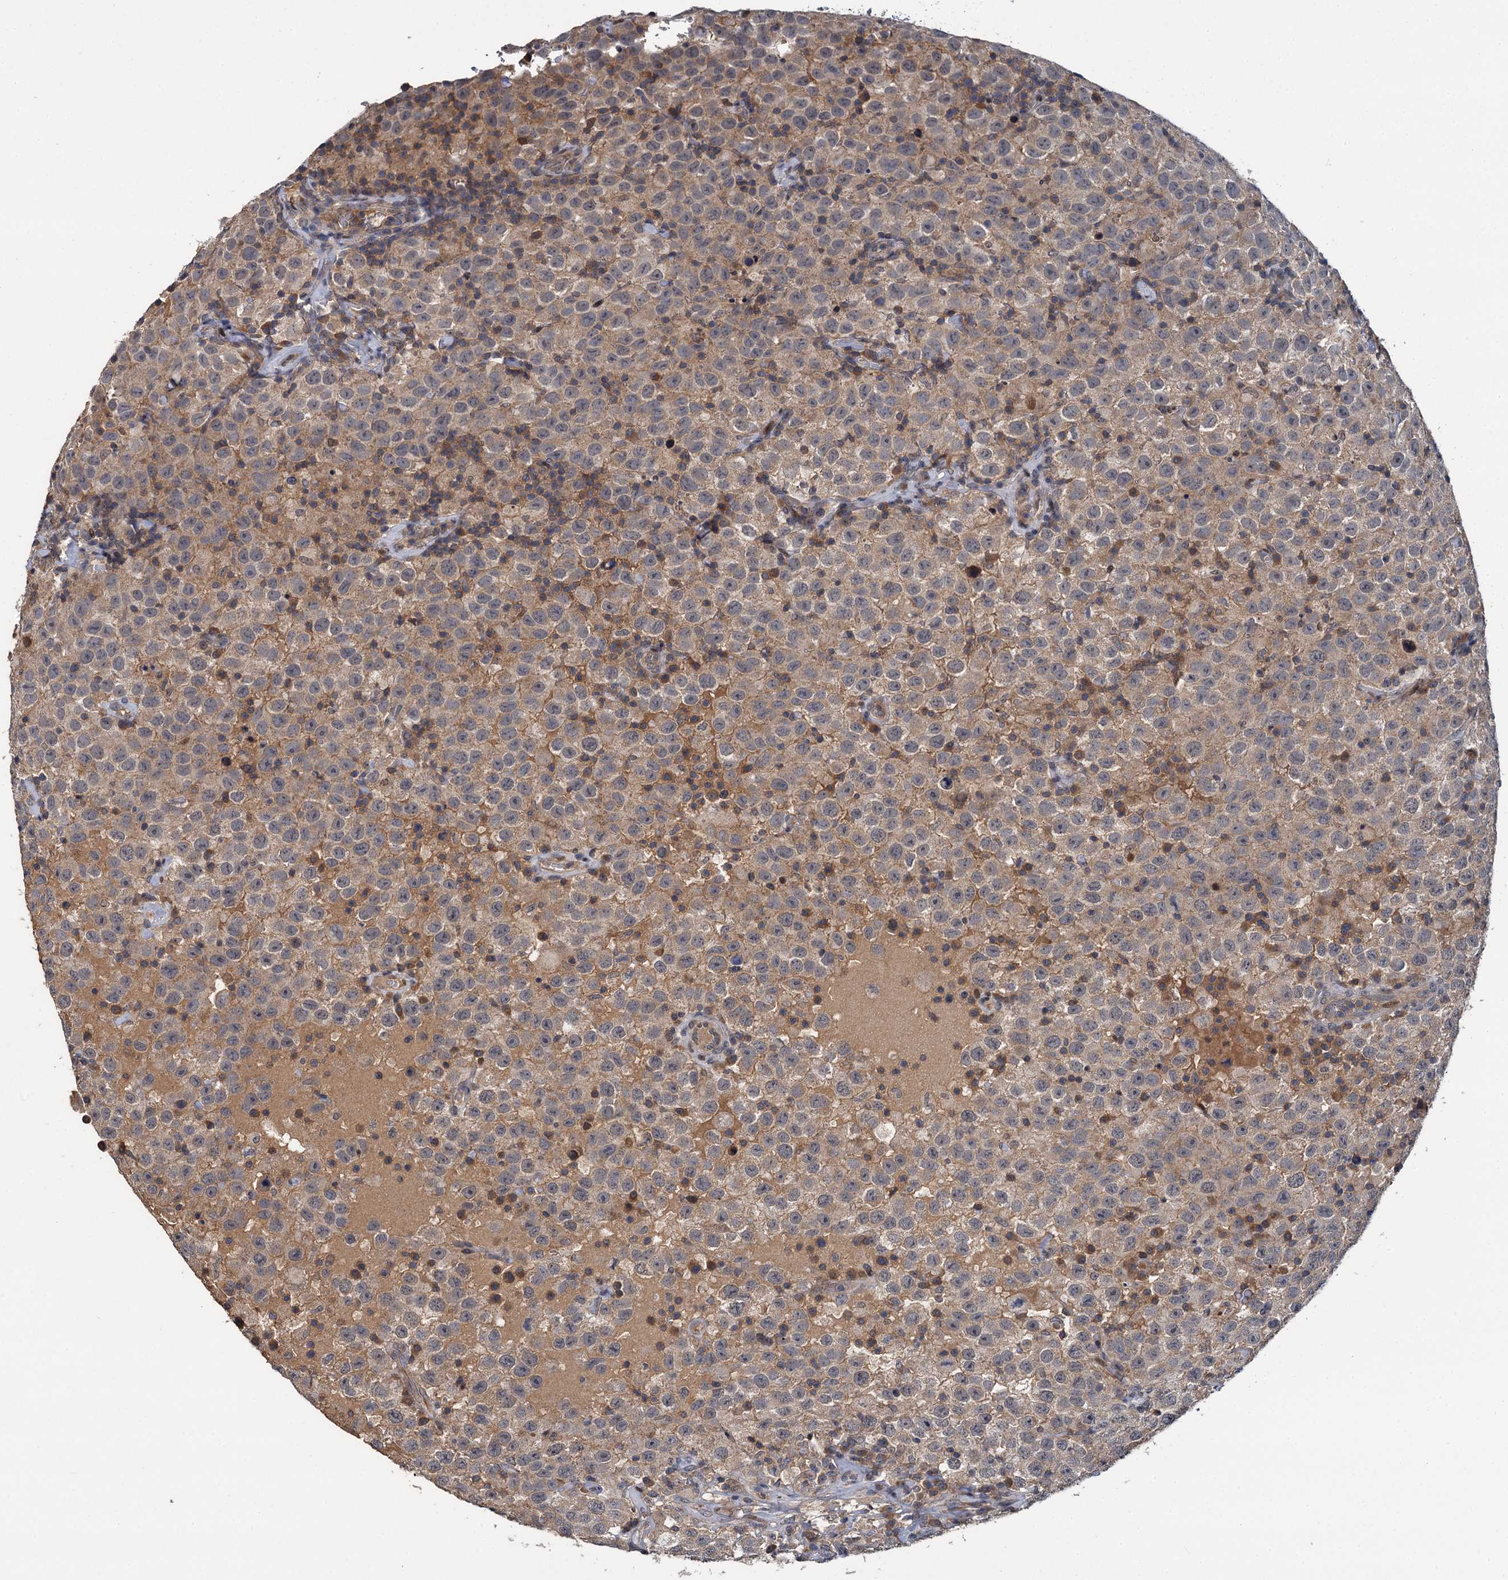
{"staining": {"intensity": "weak", "quantity": ">75%", "location": "cytoplasmic/membranous"}, "tissue": "testis cancer", "cell_type": "Tumor cells", "image_type": "cancer", "snomed": [{"axis": "morphology", "description": "Seminoma, NOS"}, {"axis": "topography", "description": "Testis"}], "caption": "Immunohistochemical staining of seminoma (testis) demonstrates weak cytoplasmic/membranous protein positivity in about >75% of tumor cells. Immunohistochemistry (ihc) stains the protein in brown and the nuclei are stained blue.", "gene": "TMEM39A", "patient": {"sex": "male", "age": 41}}